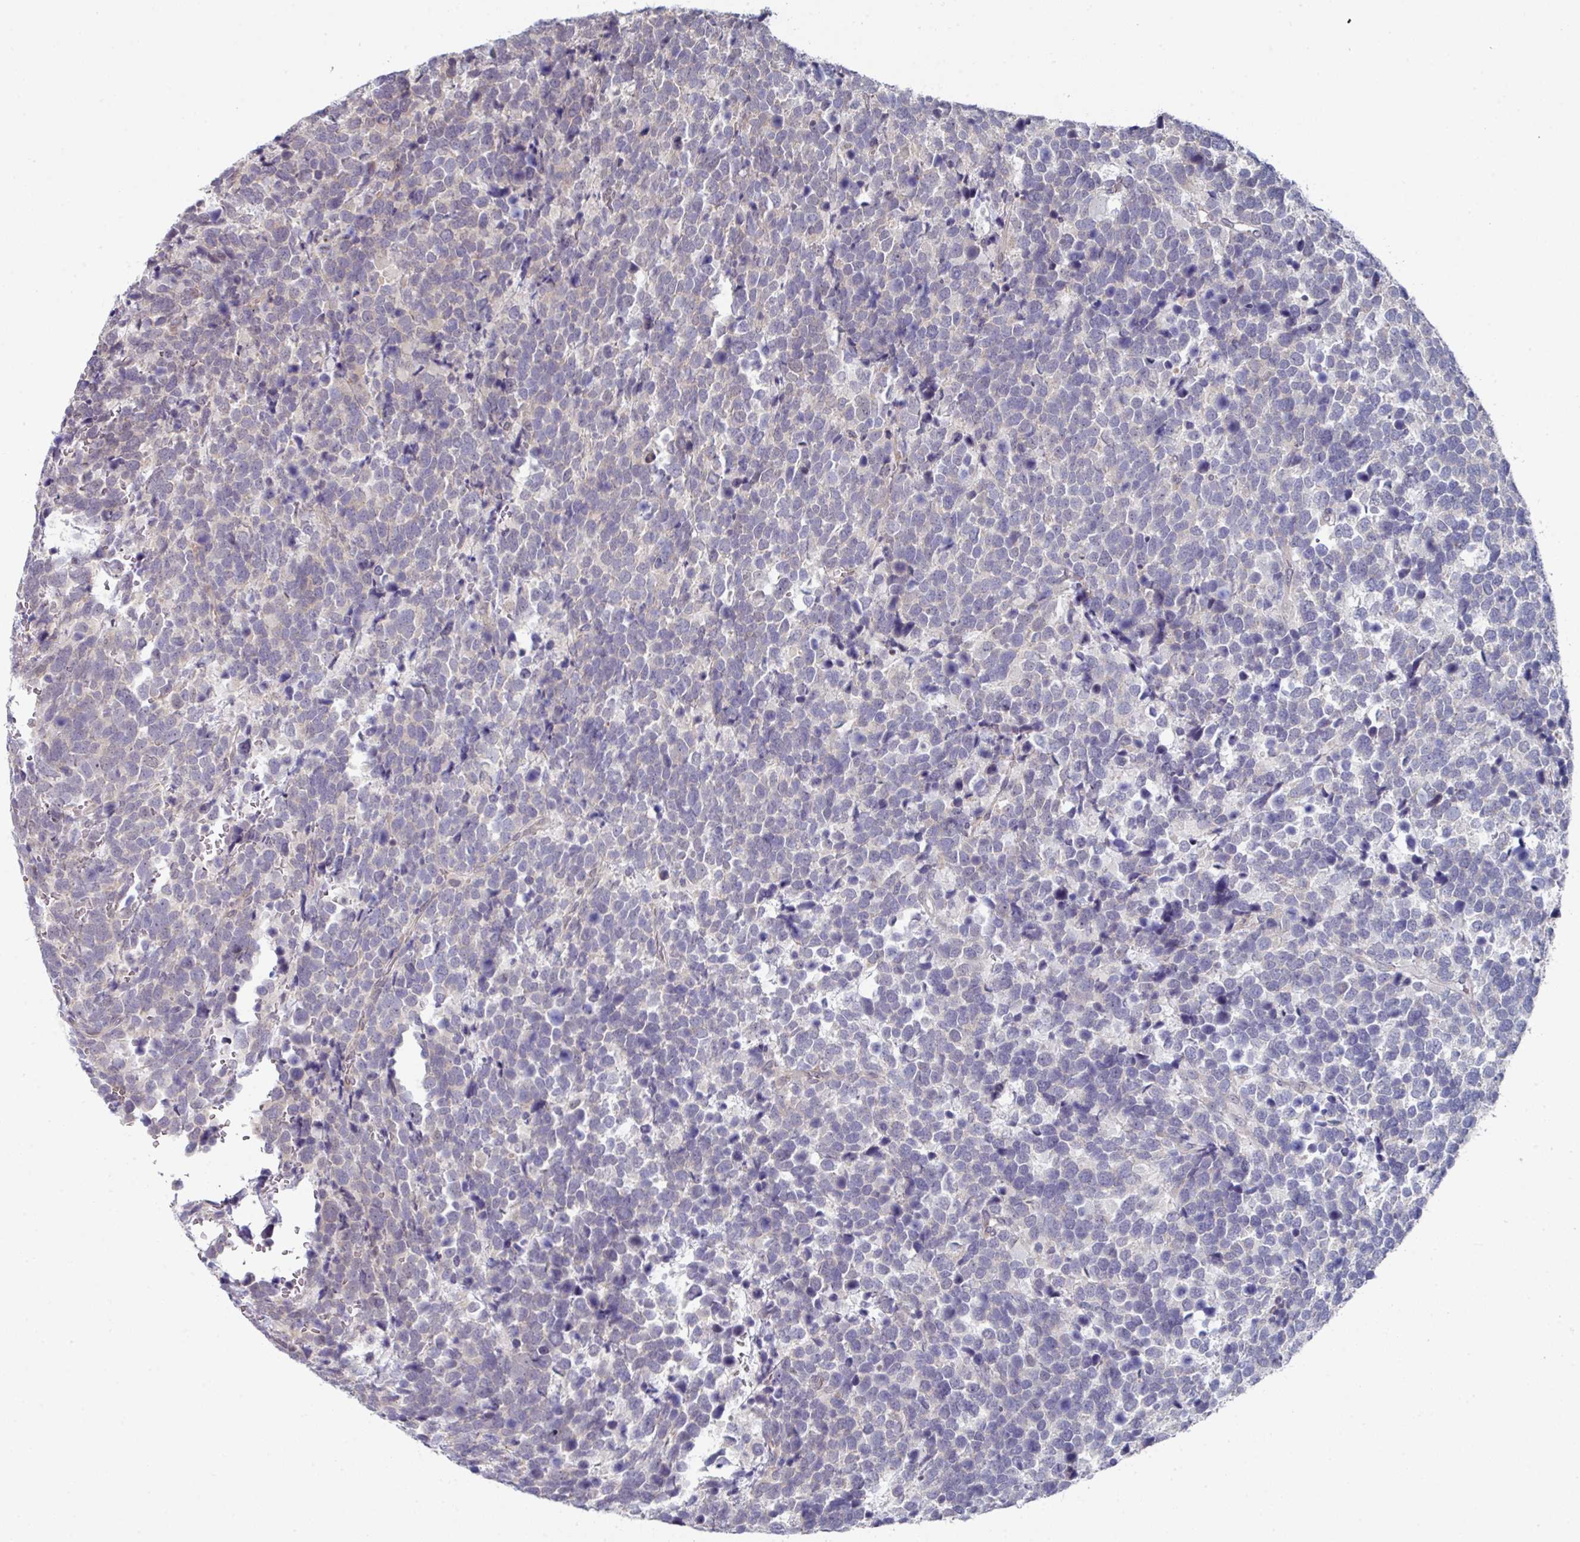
{"staining": {"intensity": "weak", "quantity": "<25%", "location": "nuclear"}, "tissue": "urothelial cancer", "cell_type": "Tumor cells", "image_type": "cancer", "snomed": [{"axis": "morphology", "description": "Urothelial carcinoma, High grade"}, {"axis": "topography", "description": "Urinary bladder"}], "caption": "Immunohistochemical staining of urothelial carcinoma (high-grade) reveals no significant positivity in tumor cells.", "gene": "TMED5", "patient": {"sex": "female", "age": 82}}